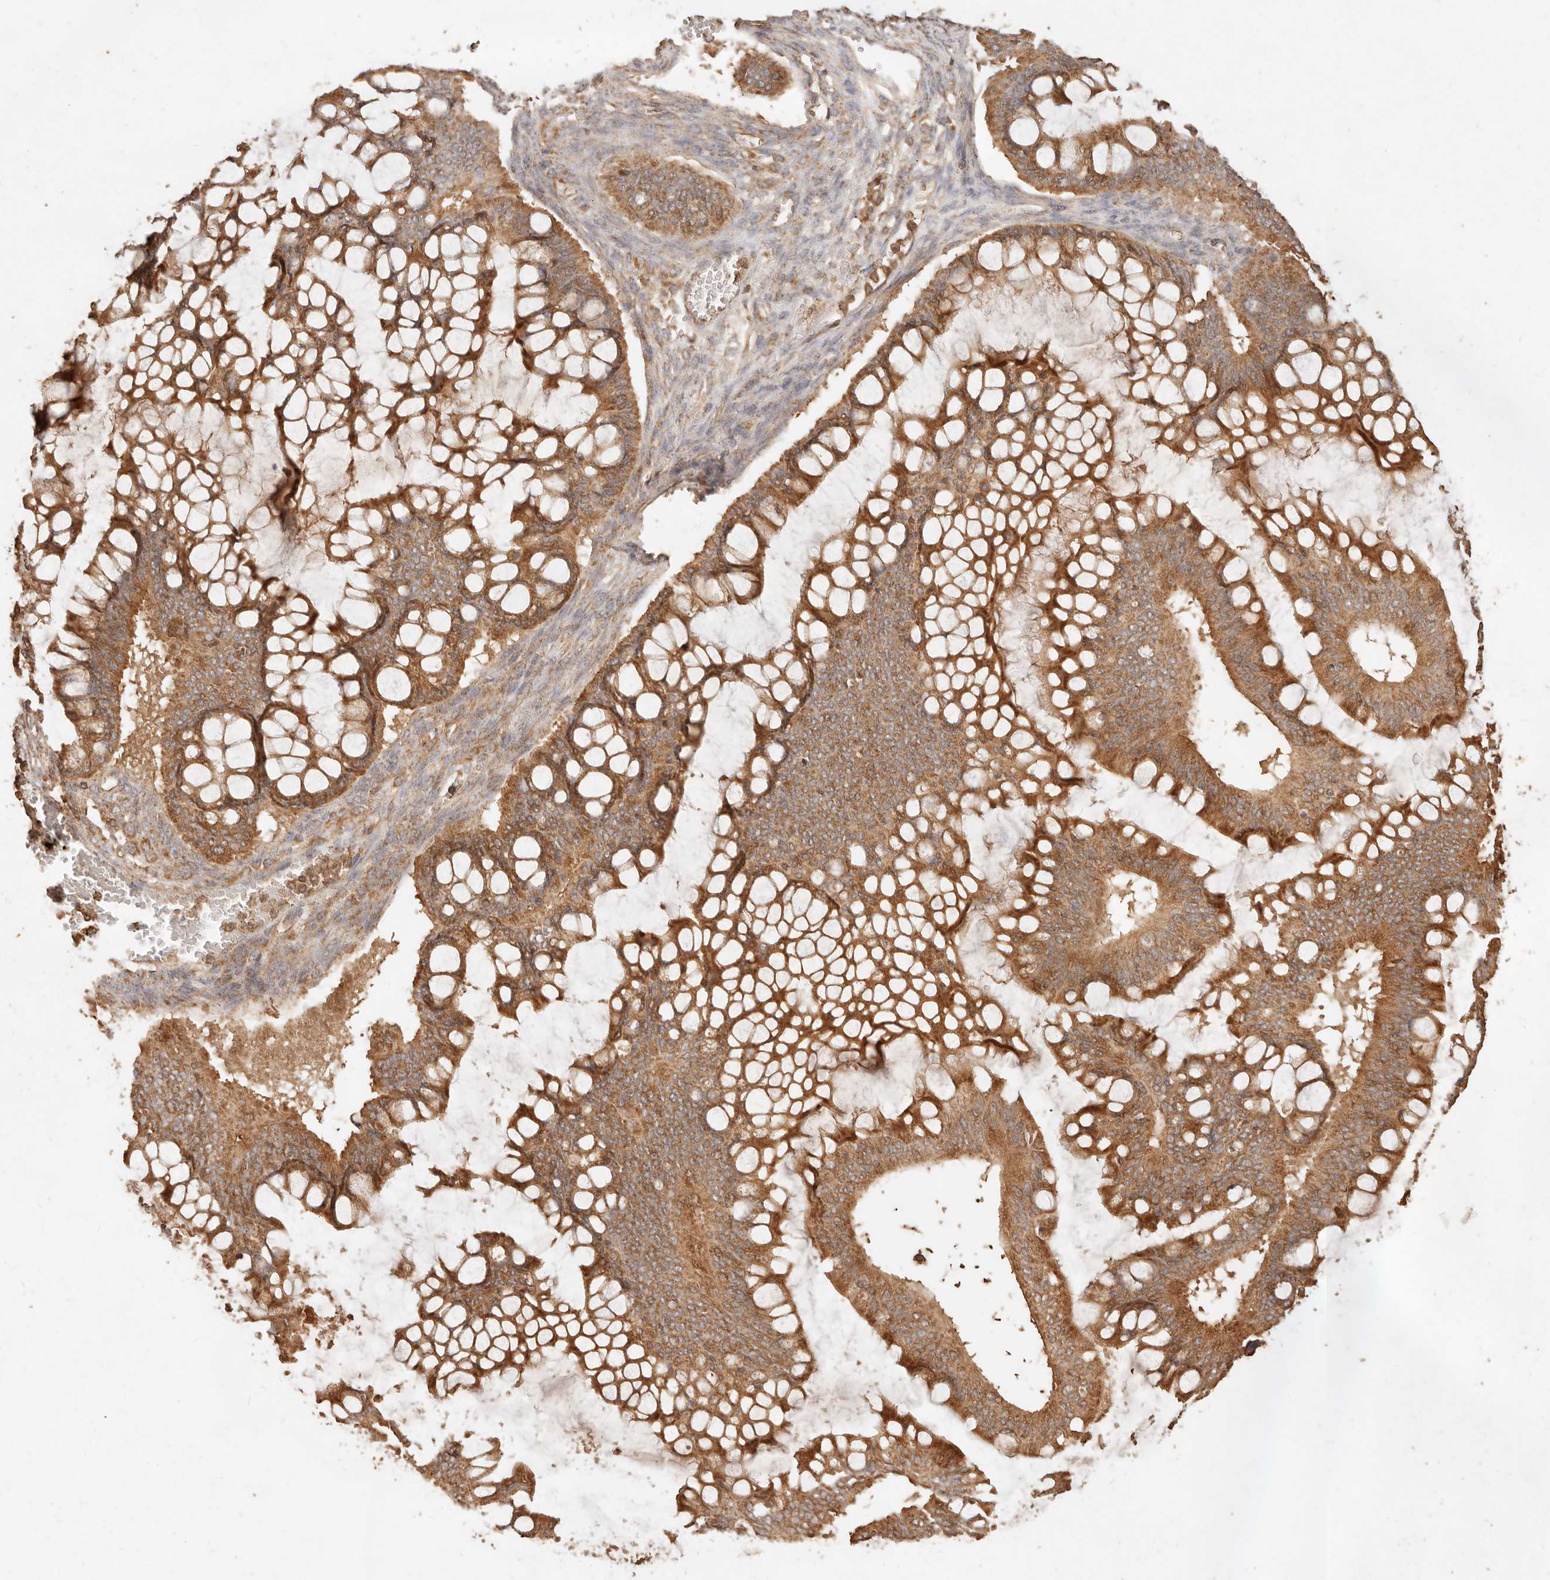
{"staining": {"intensity": "moderate", "quantity": ">75%", "location": "cytoplasmic/membranous"}, "tissue": "ovarian cancer", "cell_type": "Tumor cells", "image_type": "cancer", "snomed": [{"axis": "morphology", "description": "Cystadenocarcinoma, mucinous, NOS"}, {"axis": "topography", "description": "Ovary"}], "caption": "Protein expression analysis of human ovarian cancer reveals moderate cytoplasmic/membranous expression in approximately >75% of tumor cells.", "gene": "FAM180B", "patient": {"sex": "female", "age": 73}}